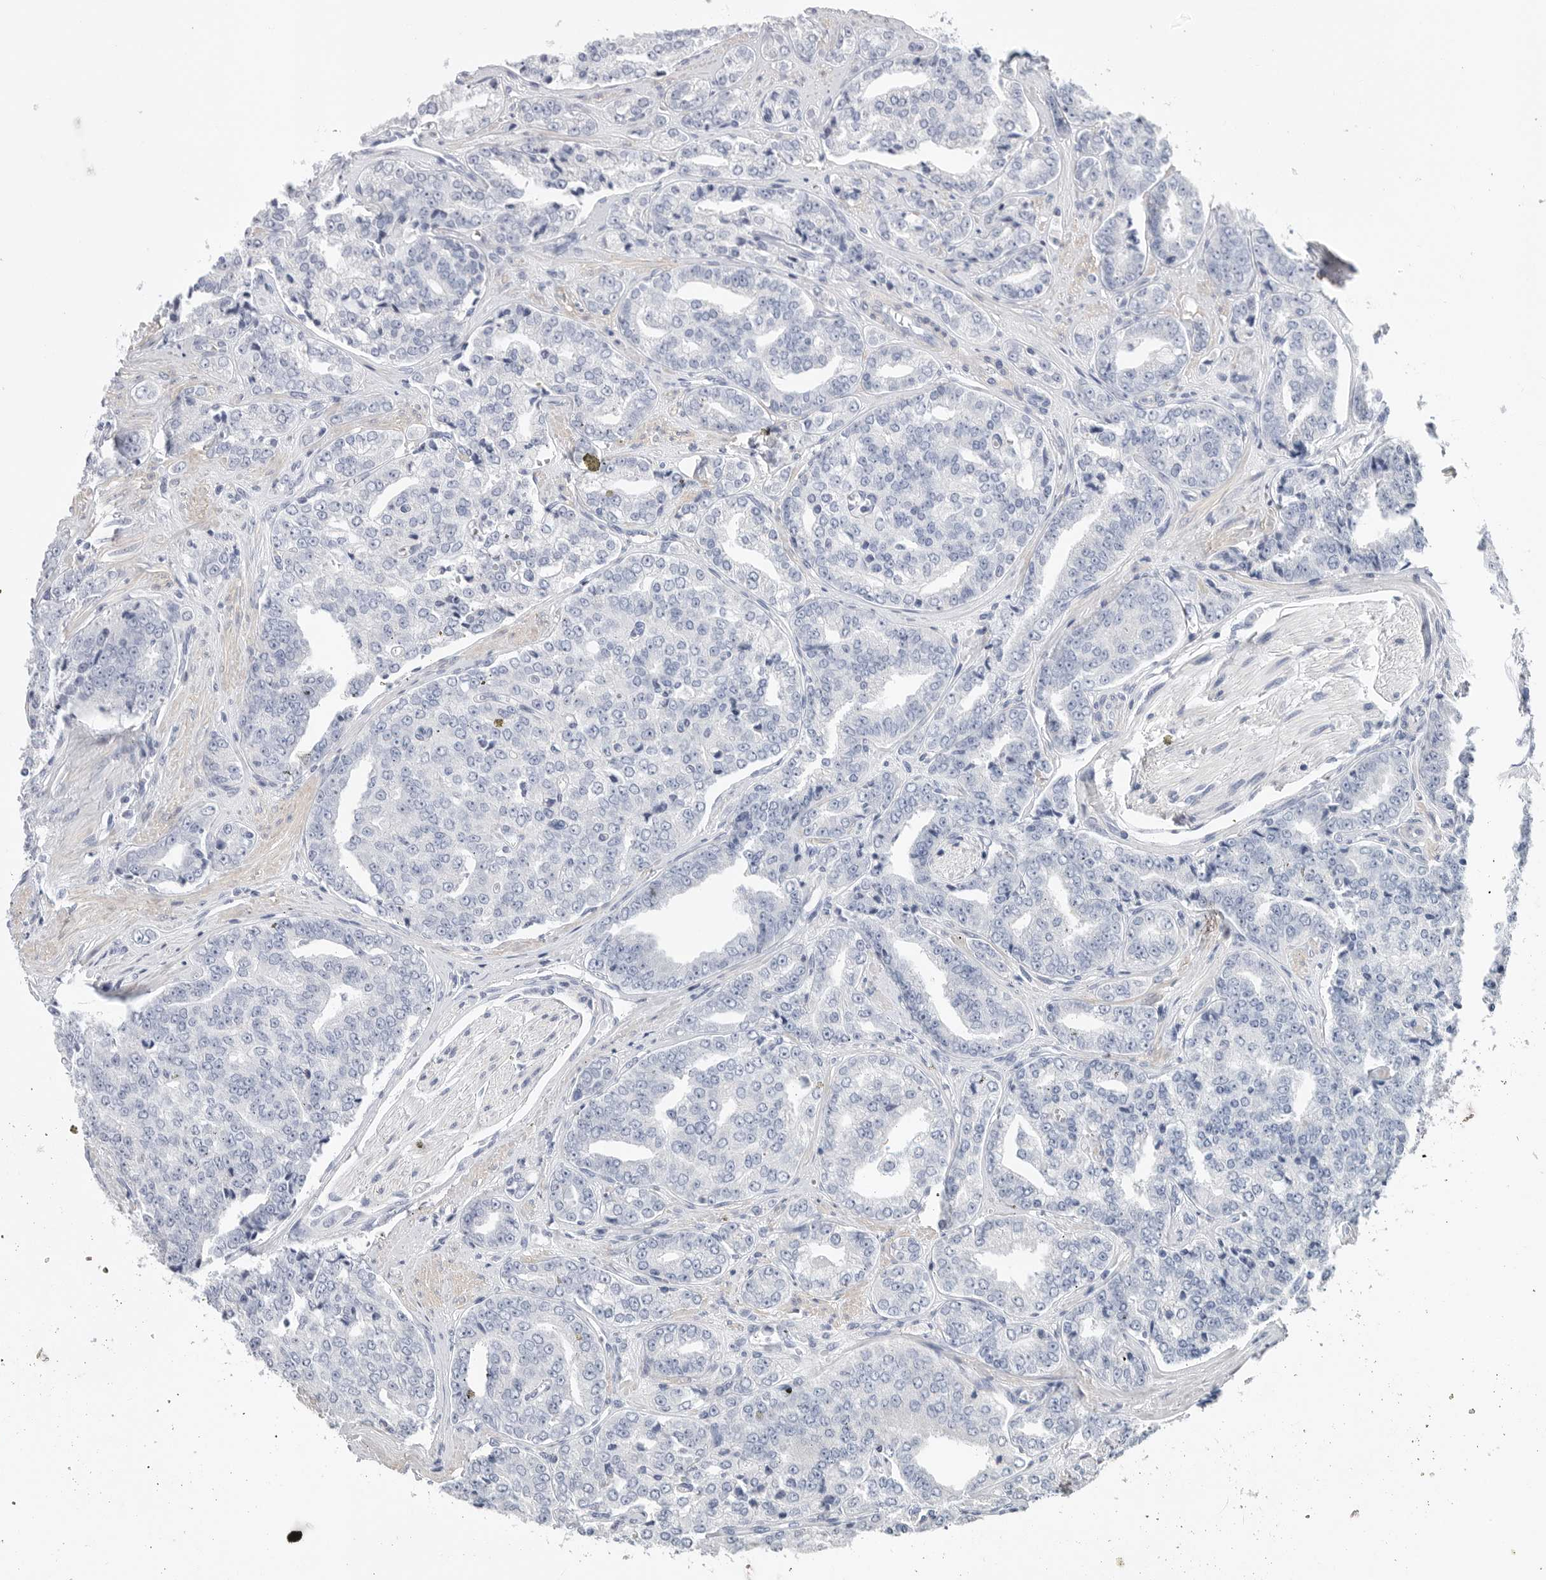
{"staining": {"intensity": "negative", "quantity": "none", "location": "none"}, "tissue": "prostate cancer", "cell_type": "Tumor cells", "image_type": "cancer", "snomed": [{"axis": "morphology", "description": "Adenocarcinoma, High grade"}, {"axis": "topography", "description": "Prostate"}], "caption": "High magnification brightfield microscopy of prostate high-grade adenocarcinoma stained with DAB (3,3'-diaminobenzidine) (brown) and counterstained with hematoxylin (blue): tumor cells show no significant positivity.", "gene": "CAMK2B", "patient": {"sex": "male", "age": 71}}